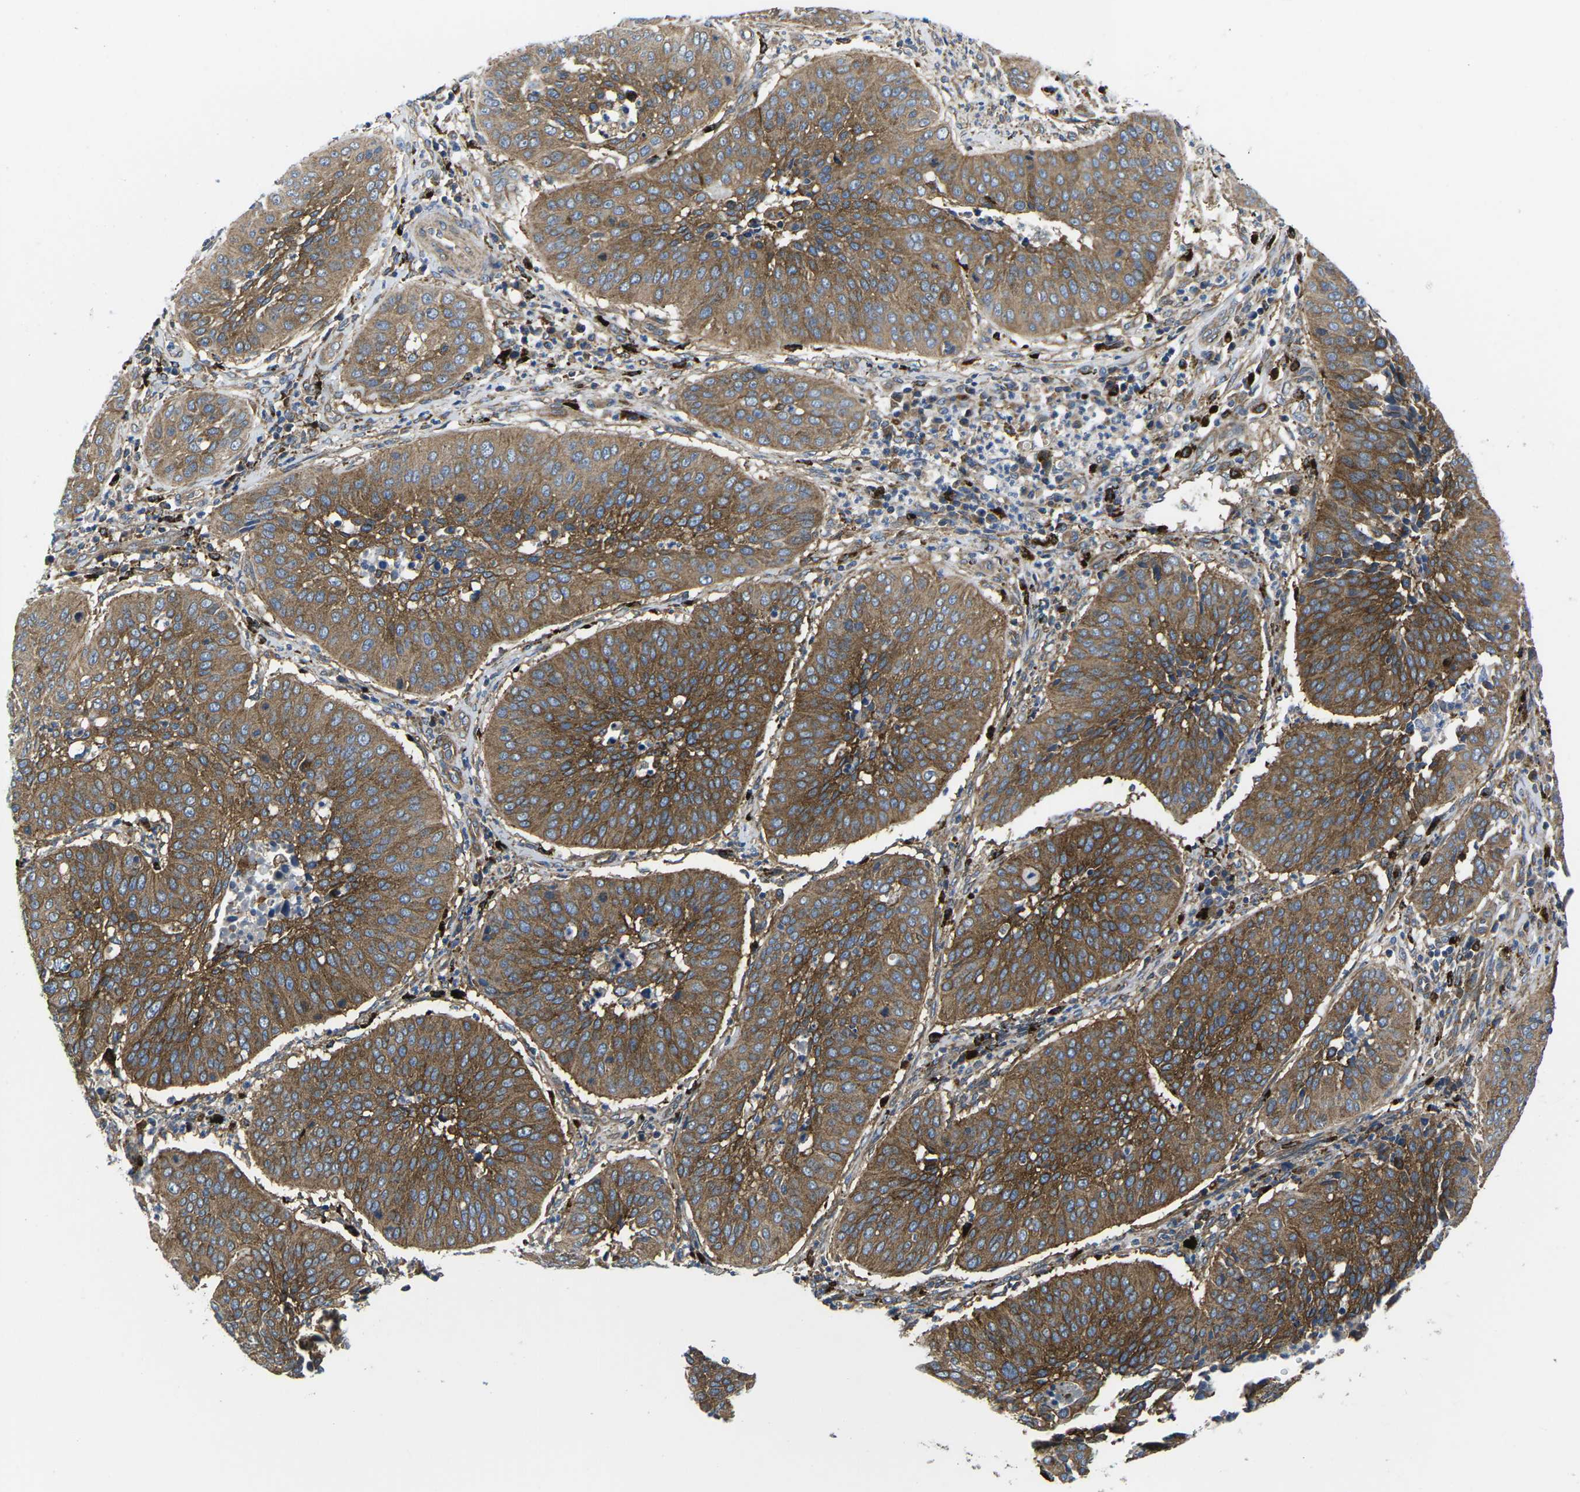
{"staining": {"intensity": "strong", "quantity": ">75%", "location": "cytoplasmic/membranous"}, "tissue": "cervical cancer", "cell_type": "Tumor cells", "image_type": "cancer", "snomed": [{"axis": "morphology", "description": "Normal tissue, NOS"}, {"axis": "morphology", "description": "Squamous cell carcinoma, NOS"}, {"axis": "topography", "description": "Cervix"}], "caption": "Human squamous cell carcinoma (cervical) stained with a brown dye displays strong cytoplasmic/membranous positive positivity in about >75% of tumor cells.", "gene": "DLG1", "patient": {"sex": "female", "age": 39}}